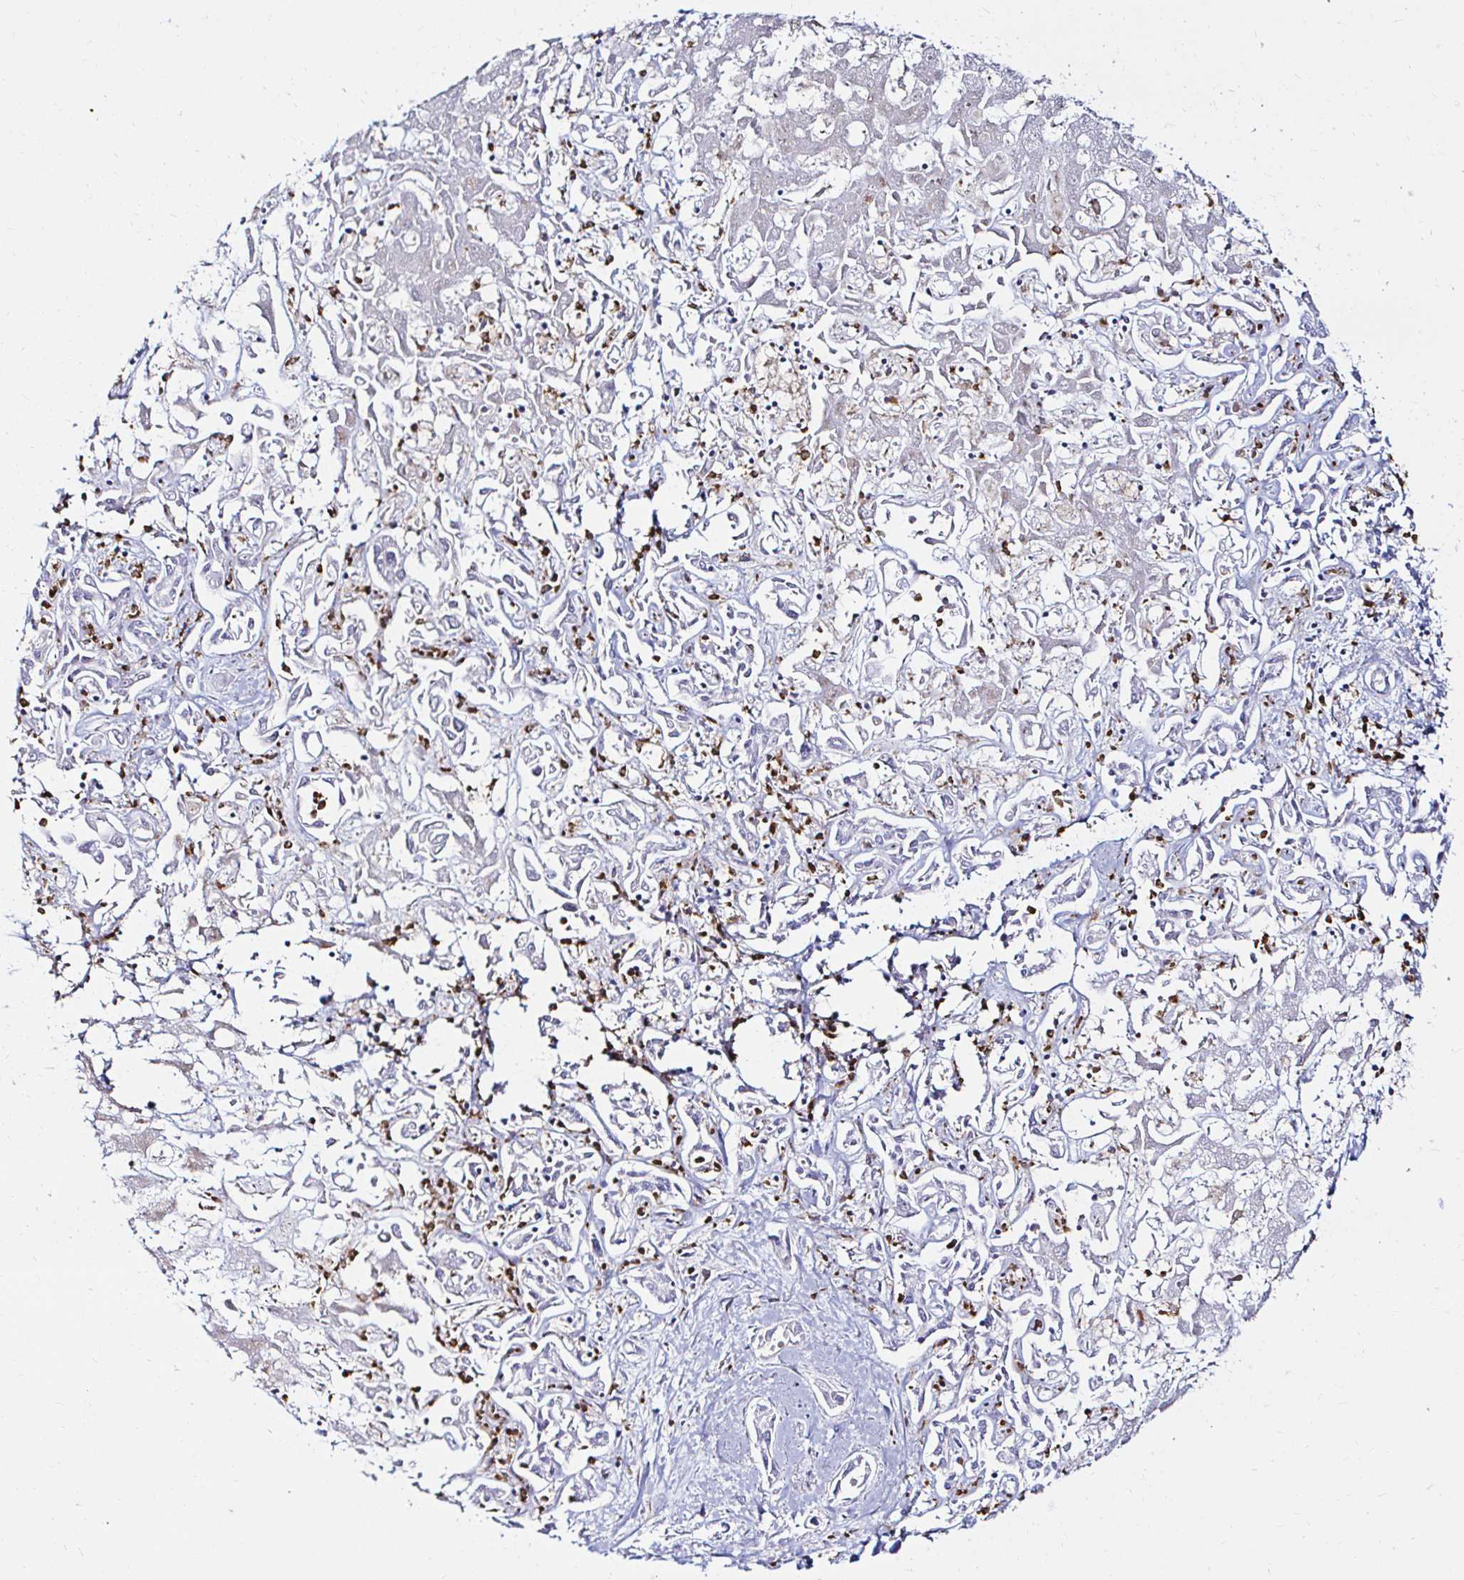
{"staining": {"intensity": "negative", "quantity": "none", "location": "none"}, "tissue": "liver cancer", "cell_type": "Tumor cells", "image_type": "cancer", "snomed": [{"axis": "morphology", "description": "Cholangiocarcinoma"}, {"axis": "topography", "description": "Liver"}], "caption": "Immunohistochemistry of human liver cholangiocarcinoma shows no expression in tumor cells.", "gene": "CYBB", "patient": {"sex": "female", "age": 64}}